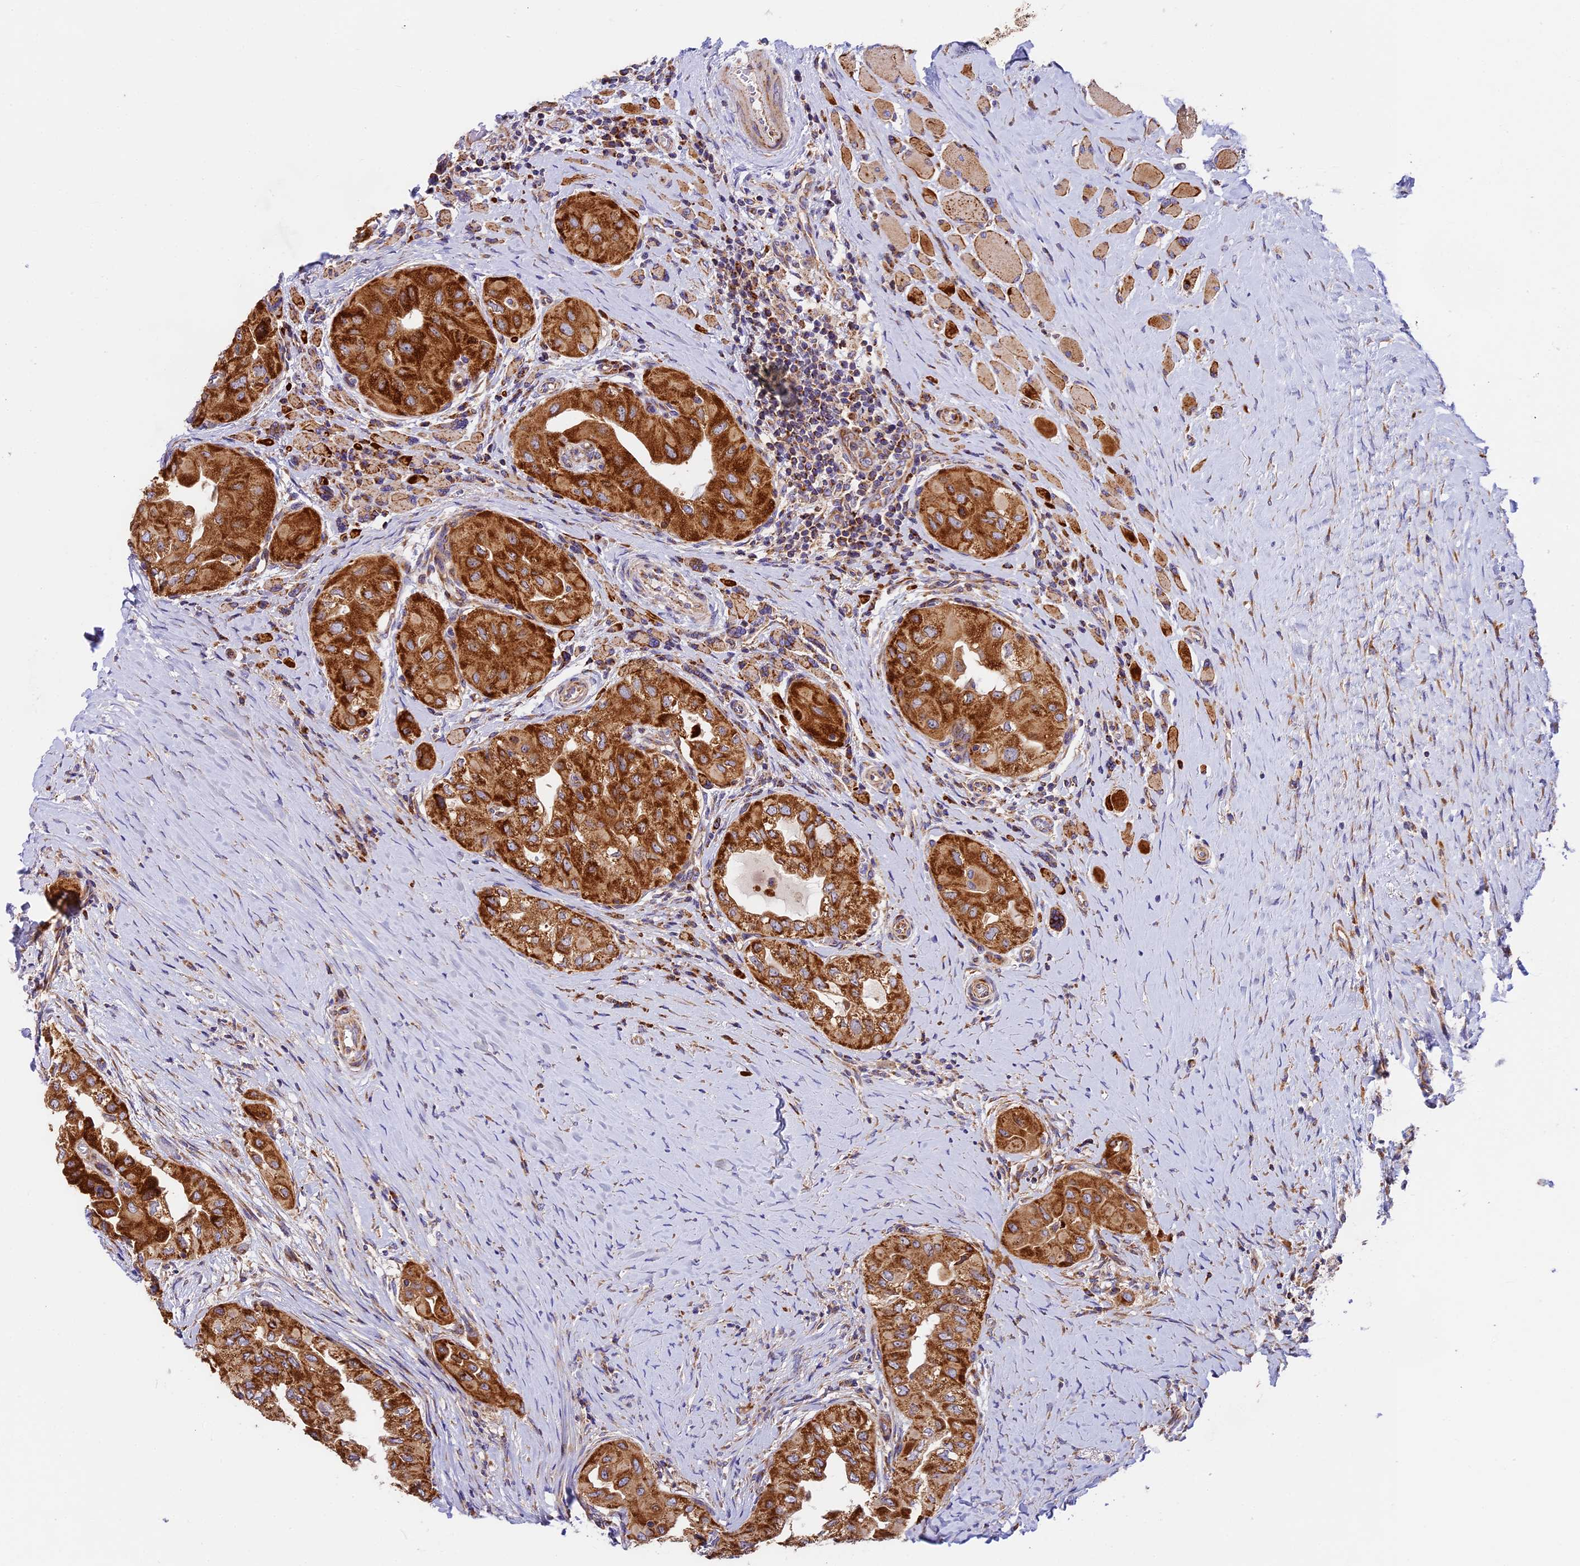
{"staining": {"intensity": "strong", "quantity": ">75%", "location": "cytoplasmic/membranous"}, "tissue": "thyroid cancer", "cell_type": "Tumor cells", "image_type": "cancer", "snomed": [{"axis": "morphology", "description": "Papillary adenocarcinoma, NOS"}, {"axis": "topography", "description": "Thyroid gland"}], "caption": "Thyroid cancer (papillary adenocarcinoma) stained for a protein (brown) exhibits strong cytoplasmic/membranous positive staining in about >75% of tumor cells.", "gene": "MRAS", "patient": {"sex": "female", "age": 59}}